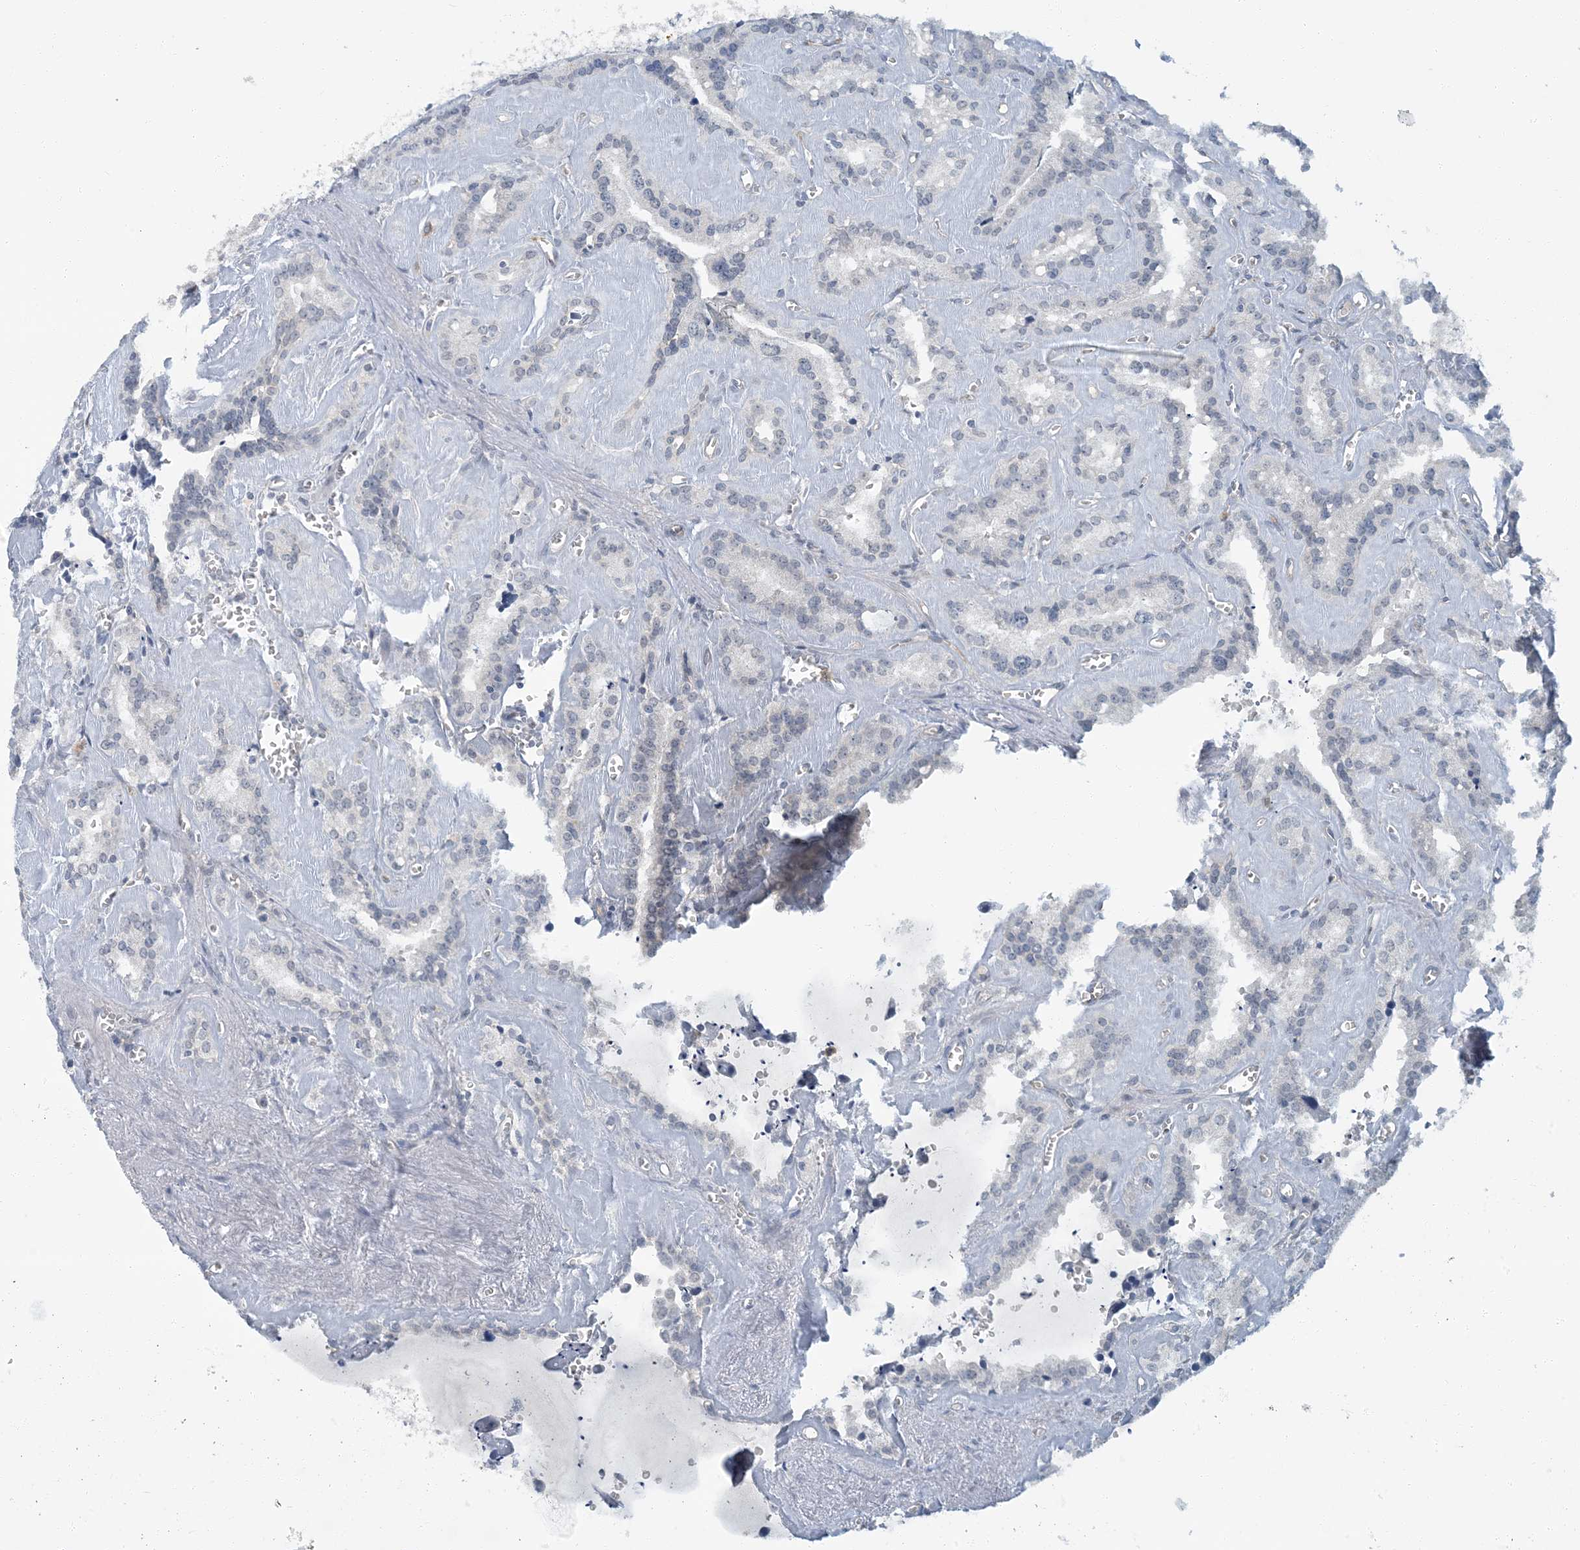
{"staining": {"intensity": "weak", "quantity": "<25%", "location": "cytoplasmic/membranous"}, "tissue": "seminal vesicle", "cell_type": "Glandular cells", "image_type": "normal", "snomed": [{"axis": "morphology", "description": "Normal tissue, NOS"}, {"axis": "topography", "description": "Prostate"}, {"axis": "topography", "description": "Seminal veicle"}], "caption": "A high-resolution image shows immunohistochemistry (IHC) staining of normal seminal vesicle, which demonstrates no significant positivity in glandular cells.", "gene": "EPHA4", "patient": {"sex": "male", "age": 59}}